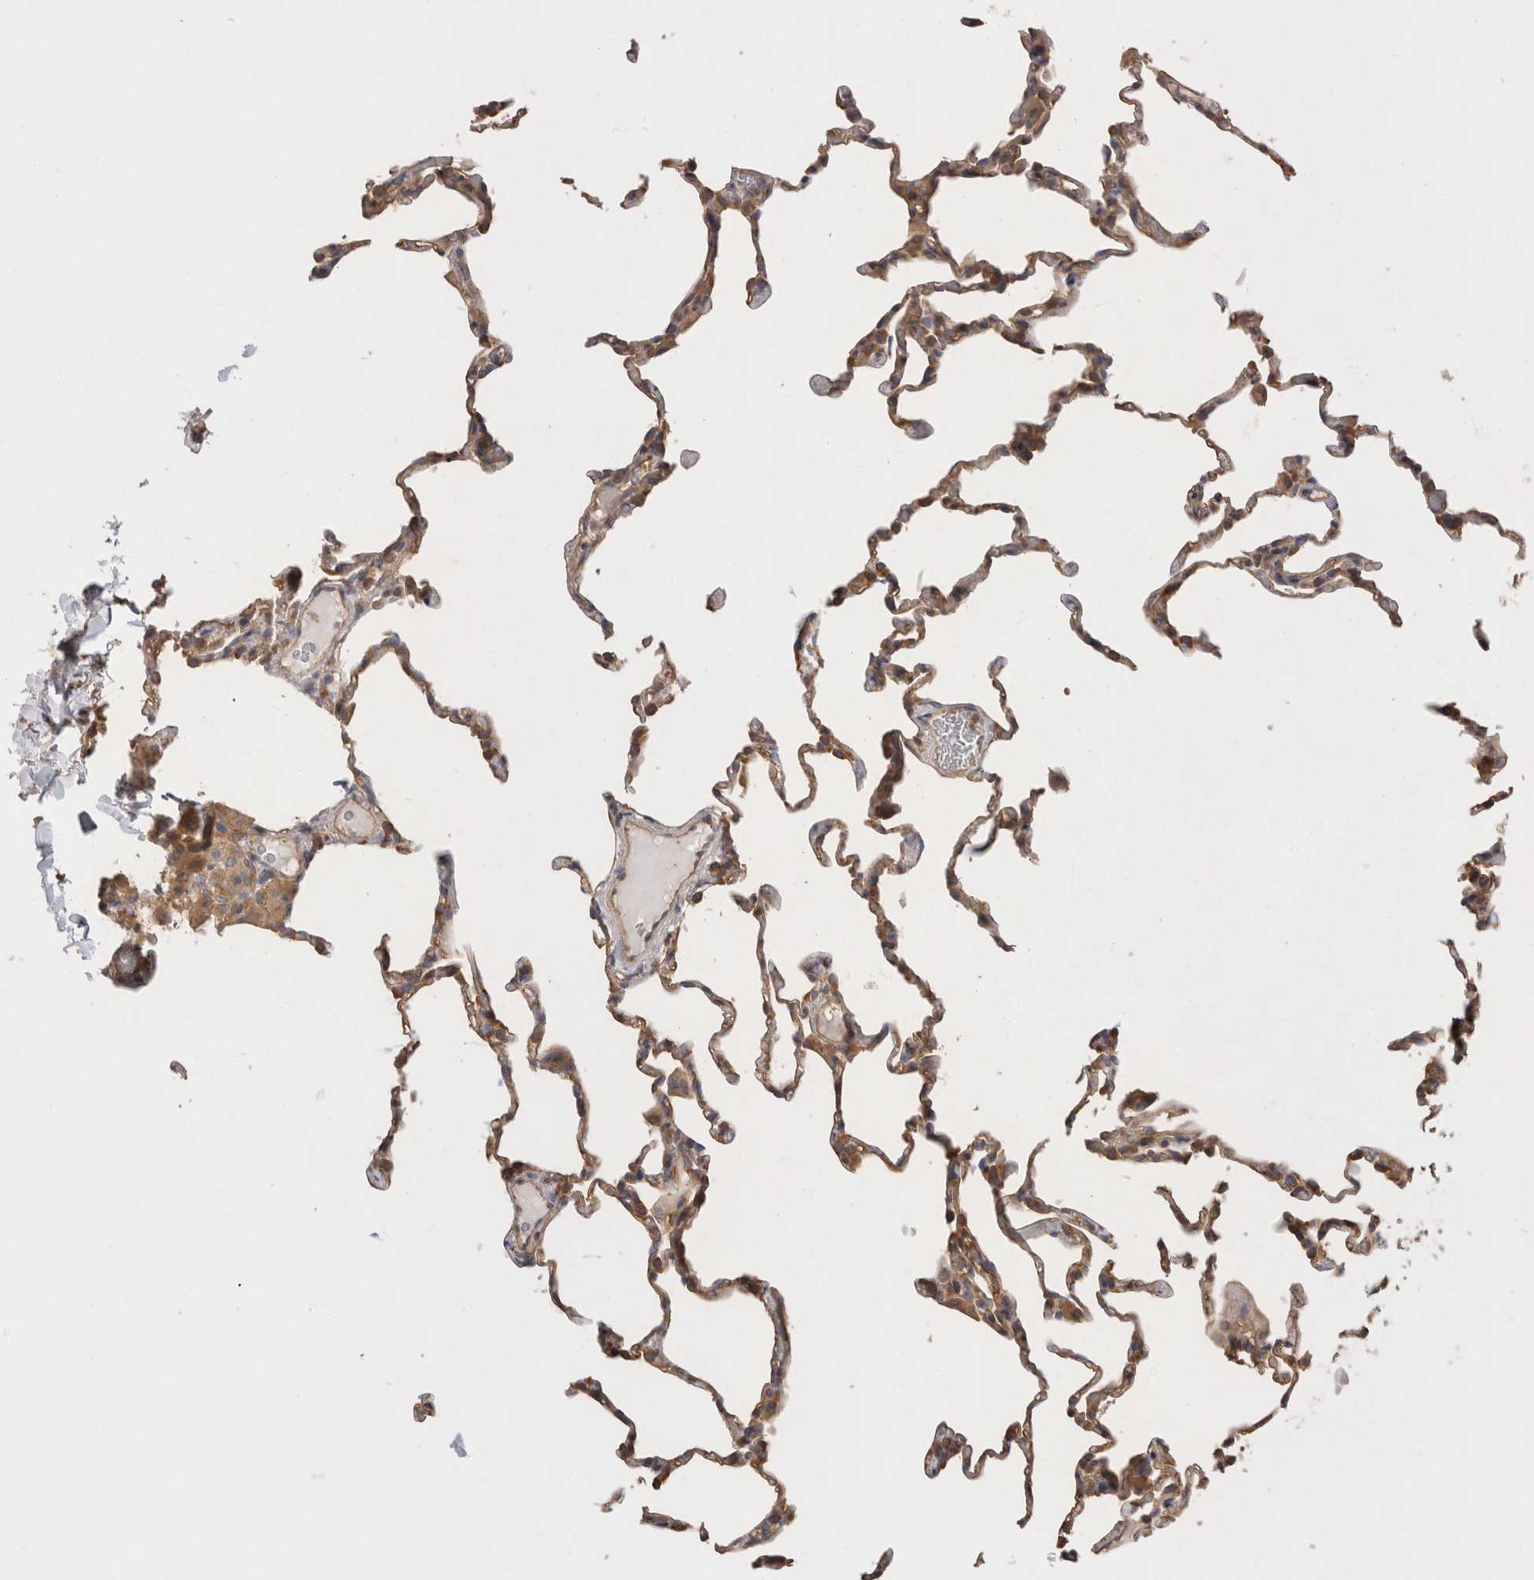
{"staining": {"intensity": "moderate", "quantity": "25%-75%", "location": "cytoplasmic/membranous"}, "tissue": "lung", "cell_type": "Alveolar cells", "image_type": "normal", "snomed": [{"axis": "morphology", "description": "Normal tissue, NOS"}, {"axis": "topography", "description": "Lung"}], "caption": "This micrograph displays IHC staining of normal human lung, with medium moderate cytoplasmic/membranous positivity in about 25%-75% of alveolar cells.", "gene": "CHMP6", "patient": {"sex": "male", "age": 20}}